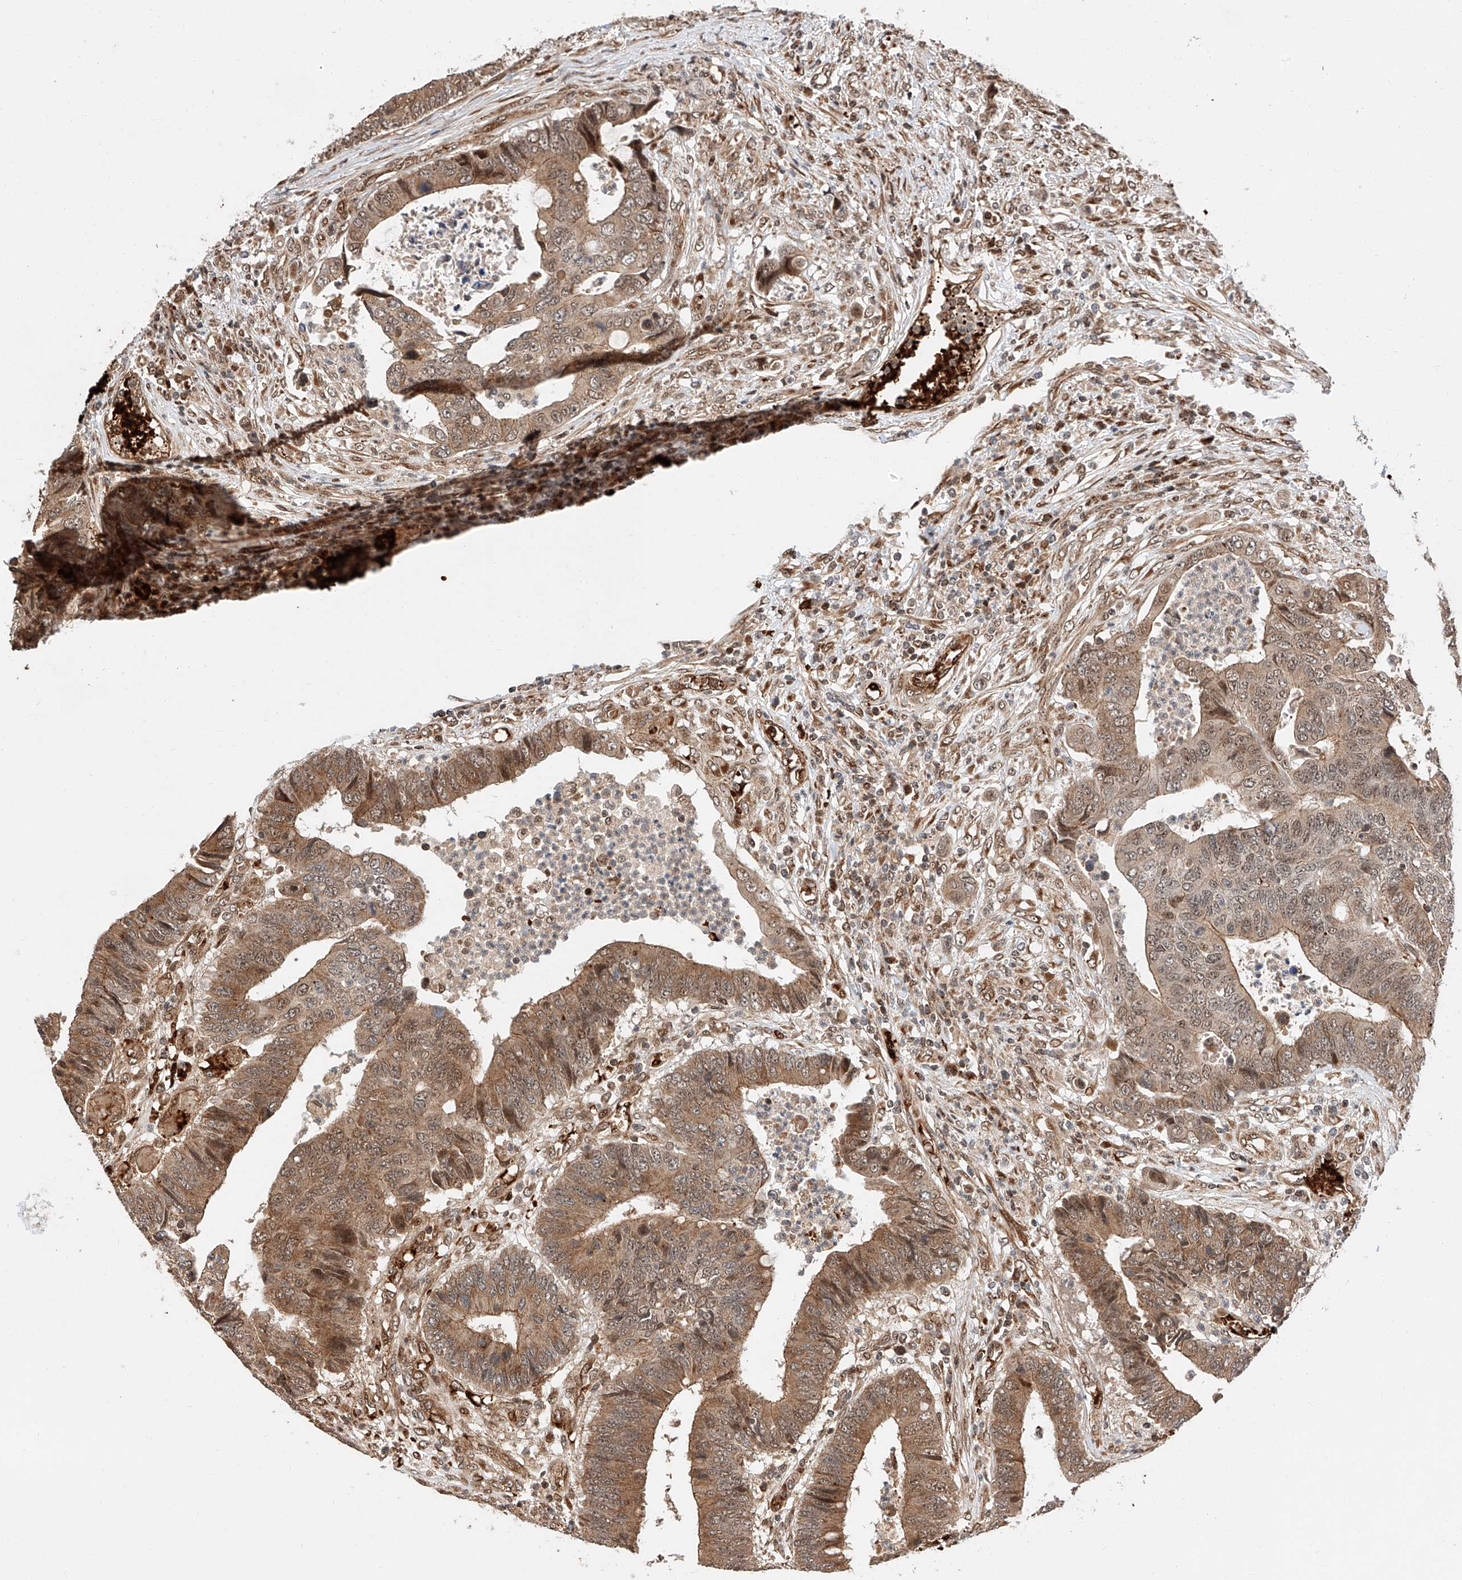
{"staining": {"intensity": "moderate", "quantity": ">75%", "location": "cytoplasmic/membranous,nuclear"}, "tissue": "colorectal cancer", "cell_type": "Tumor cells", "image_type": "cancer", "snomed": [{"axis": "morphology", "description": "Adenocarcinoma, NOS"}, {"axis": "topography", "description": "Rectum"}], "caption": "An IHC histopathology image of neoplastic tissue is shown. Protein staining in brown shows moderate cytoplasmic/membranous and nuclear positivity in colorectal adenocarcinoma within tumor cells.", "gene": "THTPA", "patient": {"sex": "male", "age": 84}}